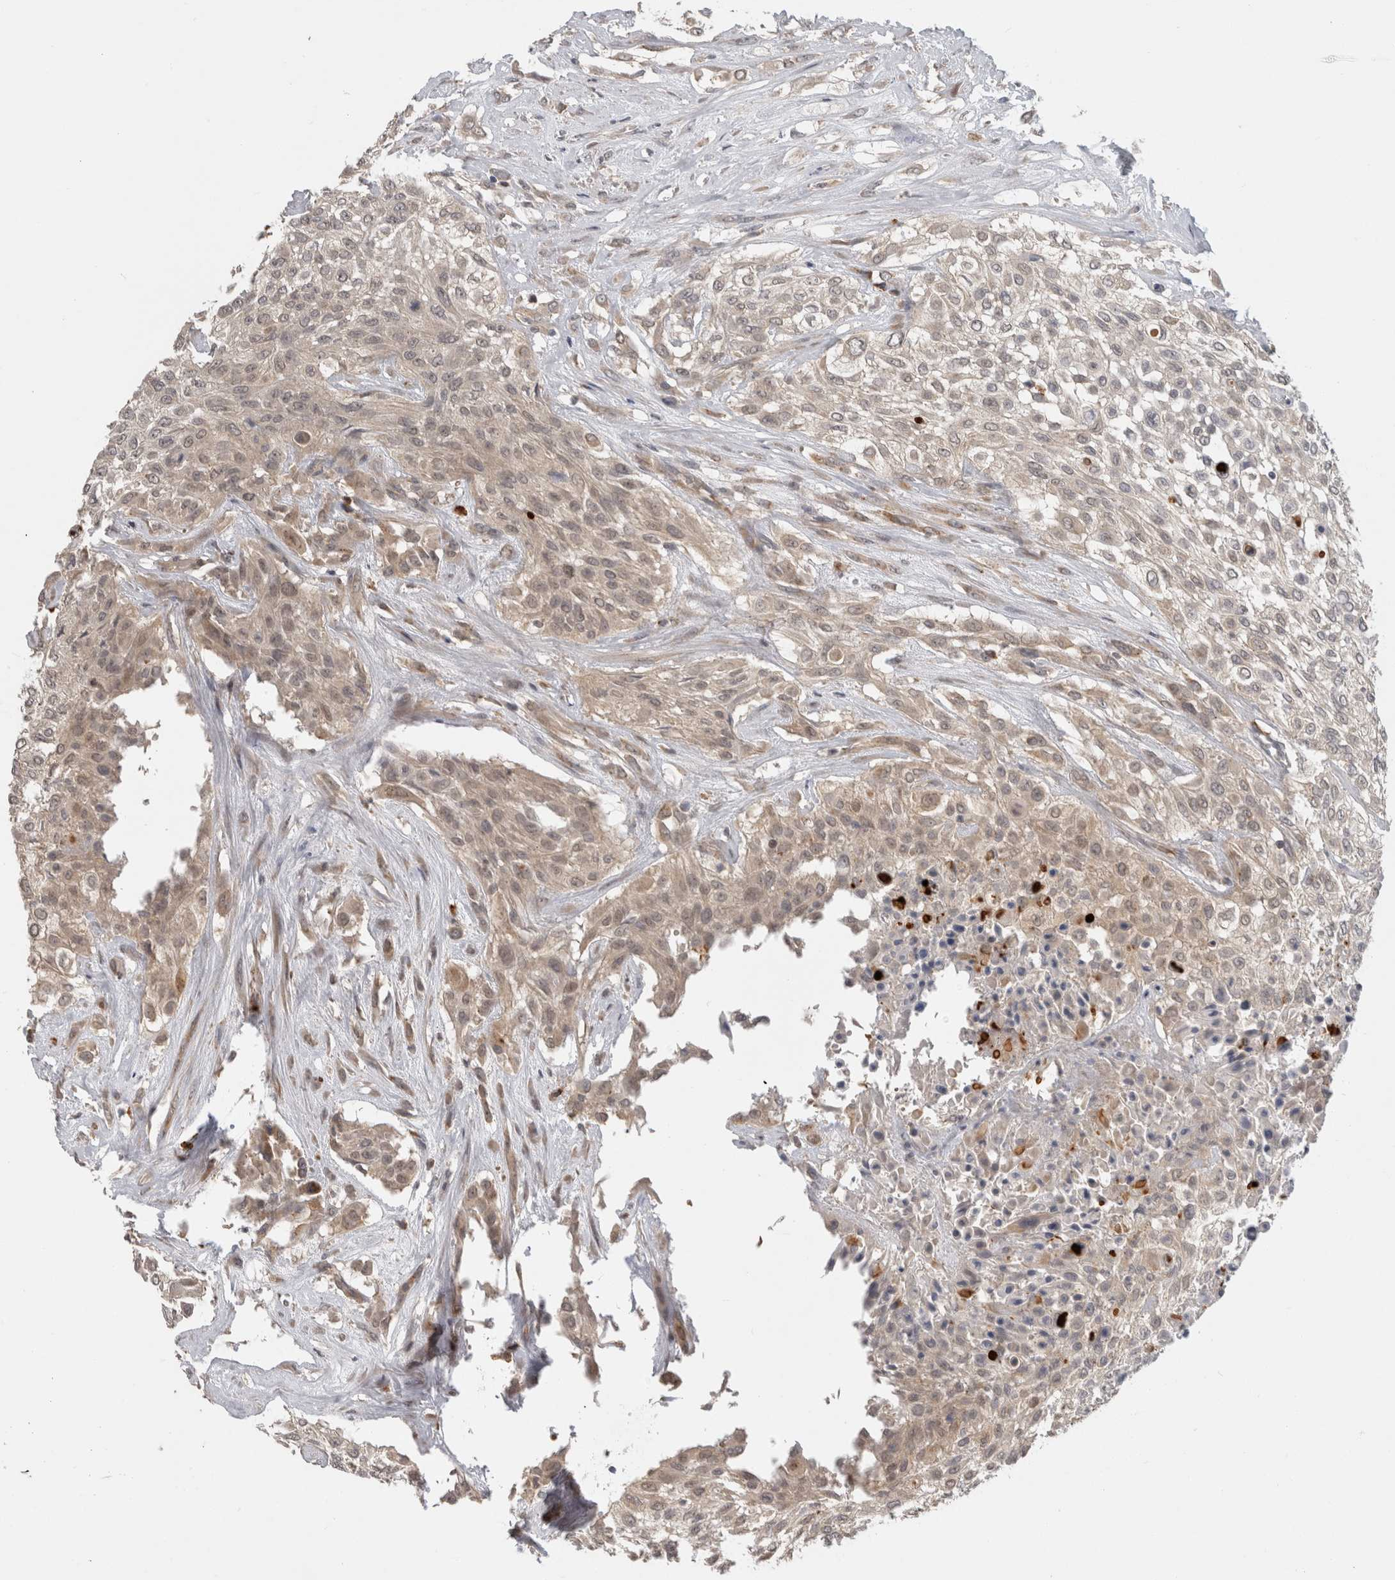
{"staining": {"intensity": "weak", "quantity": "25%-75%", "location": "cytoplasmic/membranous,nuclear"}, "tissue": "urothelial cancer", "cell_type": "Tumor cells", "image_type": "cancer", "snomed": [{"axis": "morphology", "description": "Urothelial carcinoma, High grade"}, {"axis": "topography", "description": "Urinary bladder"}], "caption": "DAB immunohistochemical staining of human urothelial cancer displays weak cytoplasmic/membranous and nuclear protein positivity in about 25%-75% of tumor cells. The staining is performed using DAB (3,3'-diaminobenzidine) brown chromogen to label protein expression. The nuclei are counter-stained blue using hematoxylin.", "gene": "APOL2", "patient": {"sex": "male", "age": 57}}